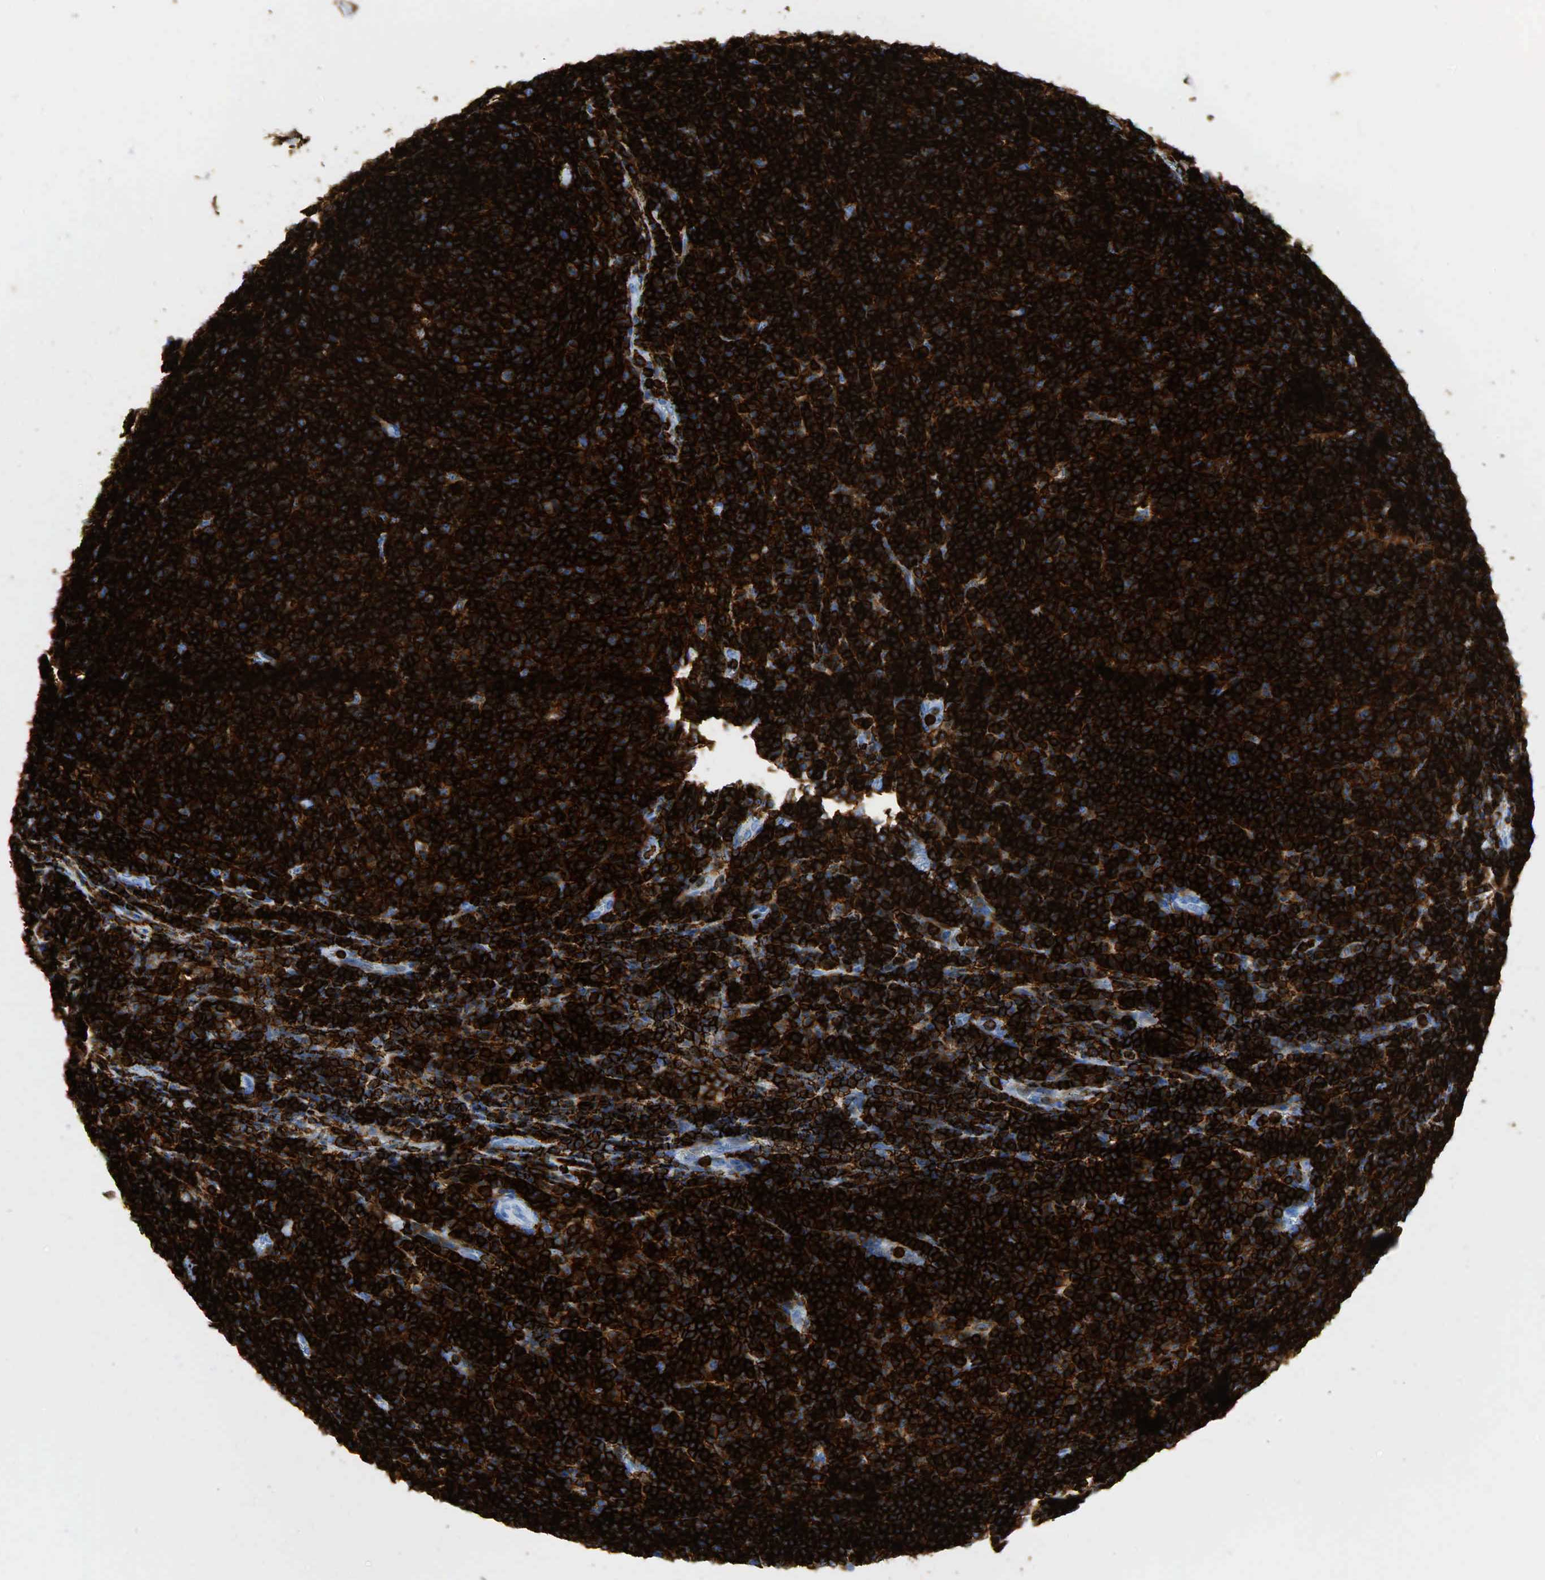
{"staining": {"intensity": "strong", "quantity": ">75%", "location": "cytoplasmic/membranous"}, "tissue": "lymphoma", "cell_type": "Tumor cells", "image_type": "cancer", "snomed": [{"axis": "morphology", "description": "Malignant lymphoma, non-Hodgkin's type, Low grade"}, {"axis": "topography", "description": "Lymph node"}], "caption": "Immunohistochemical staining of lymphoma demonstrates high levels of strong cytoplasmic/membranous staining in about >75% of tumor cells.", "gene": "PTPRC", "patient": {"sex": "male", "age": 74}}